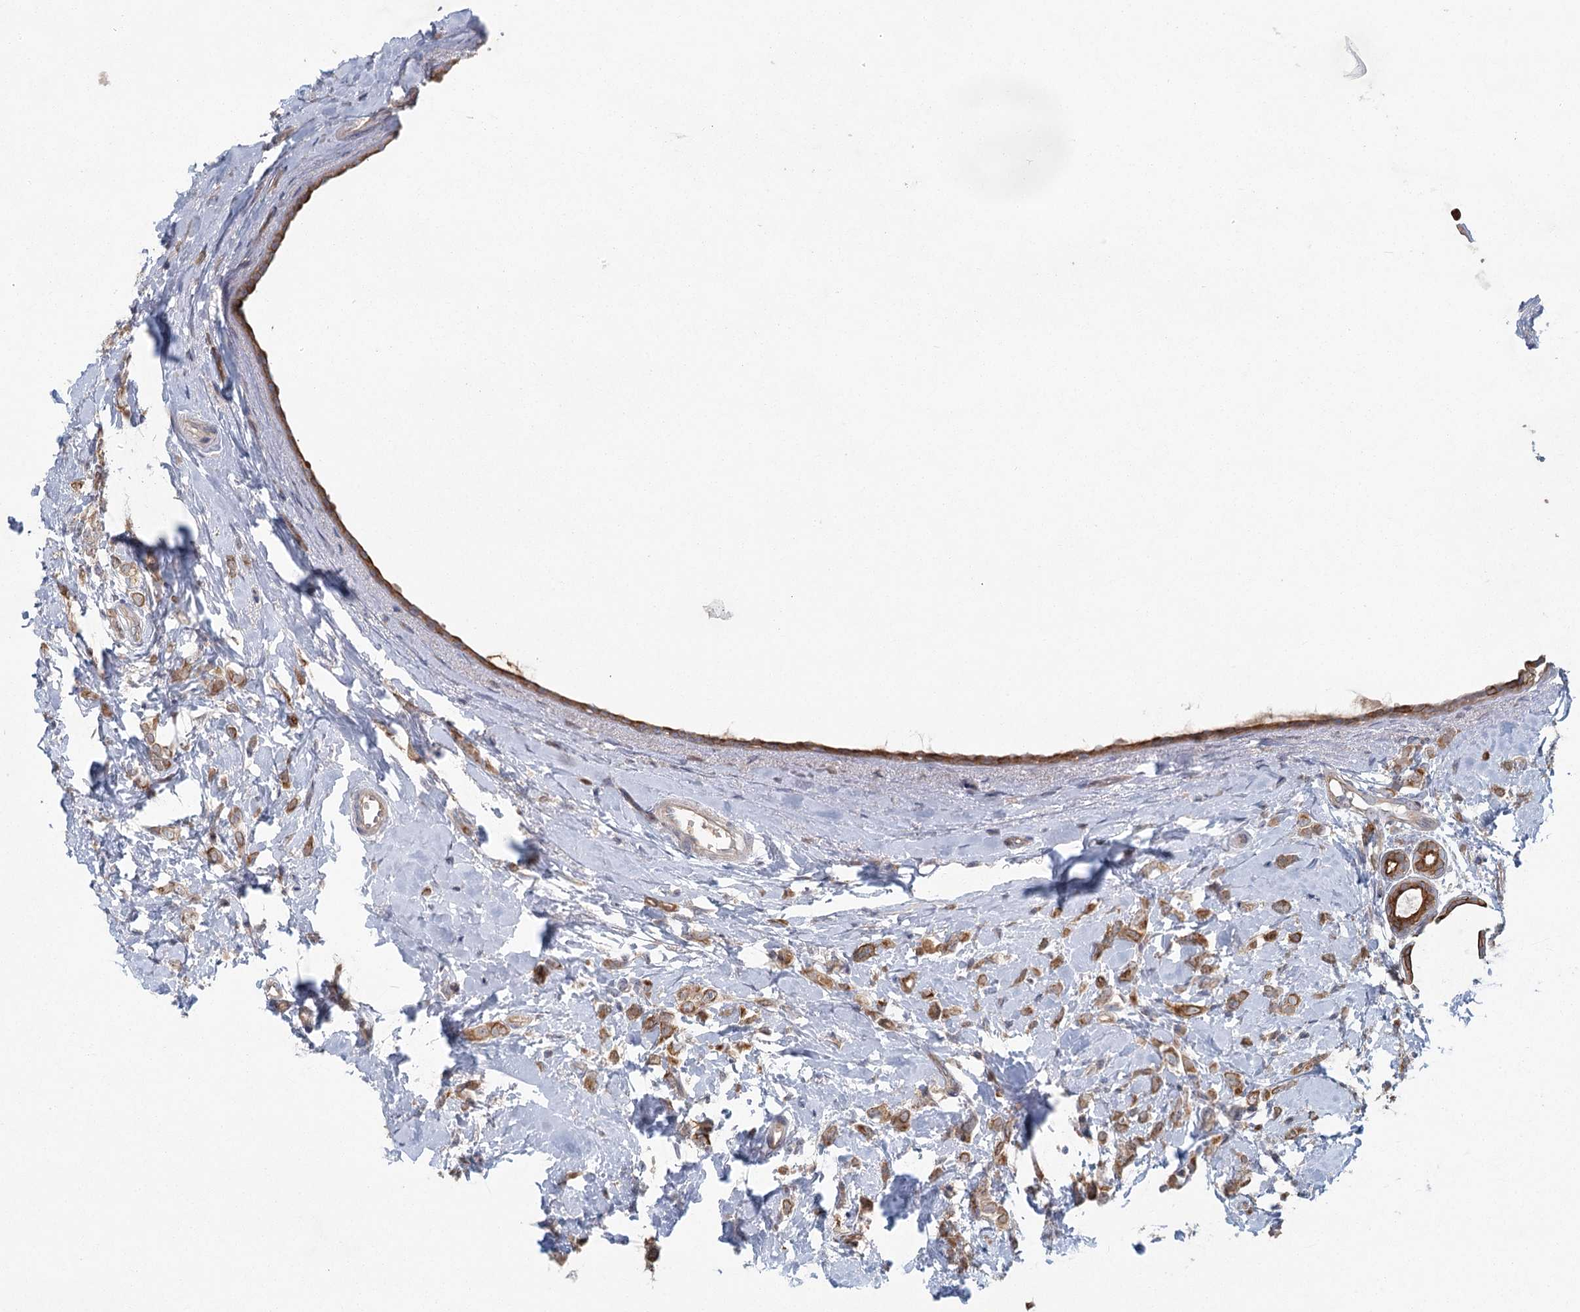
{"staining": {"intensity": "moderate", "quantity": ">75%", "location": "cytoplasmic/membranous"}, "tissue": "breast cancer", "cell_type": "Tumor cells", "image_type": "cancer", "snomed": [{"axis": "morphology", "description": "Lobular carcinoma"}, {"axis": "topography", "description": "Breast"}], "caption": "An immunohistochemistry micrograph of tumor tissue is shown. Protein staining in brown highlights moderate cytoplasmic/membranous positivity in breast cancer (lobular carcinoma) within tumor cells. (Stains: DAB (3,3'-diaminobenzidine) in brown, nuclei in blue, Microscopy: brightfield microscopy at high magnification).", "gene": "LRRC14B", "patient": {"sex": "female", "age": 47}}